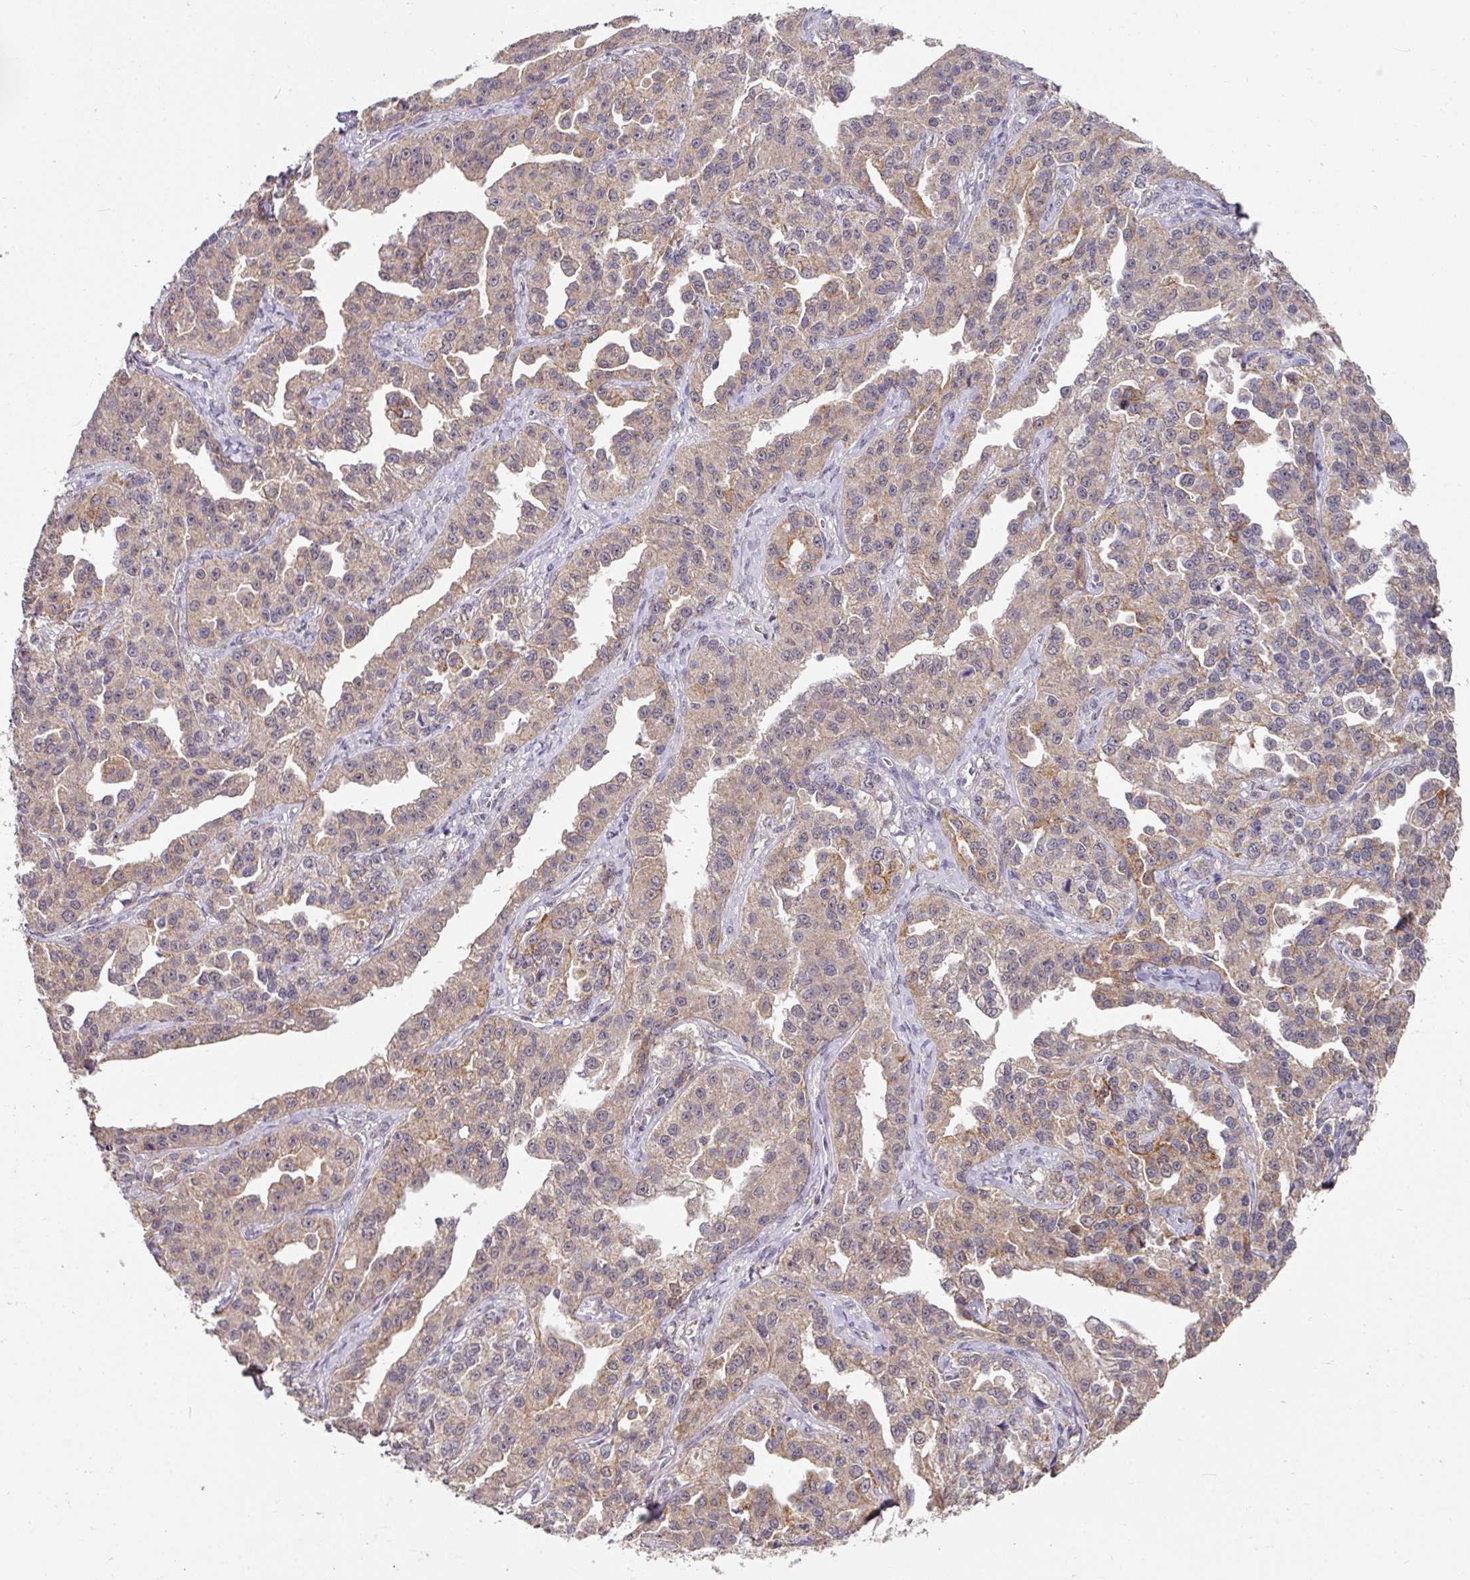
{"staining": {"intensity": "weak", "quantity": ">75%", "location": "cytoplasmic/membranous"}, "tissue": "ovarian cancer", "cell_type": "Tumor cells", "image_type": "cancer", "snomed": [{"axis": "morphology", "description": "Cystadenocarcinoma, serous, NOS"}, {"axis": "topography", "description": "Ovary"}], "caption": "DAB (3,3'-diaminobenzidine) immunohistochemical staining of serous cystadenocarcinoma (ovarian) shows weak cytoplasmic/membranous protein expression in about >75% of tumor cells.", "gene": "EXTL3", "patient": {"sex": "female", "age": 75}}